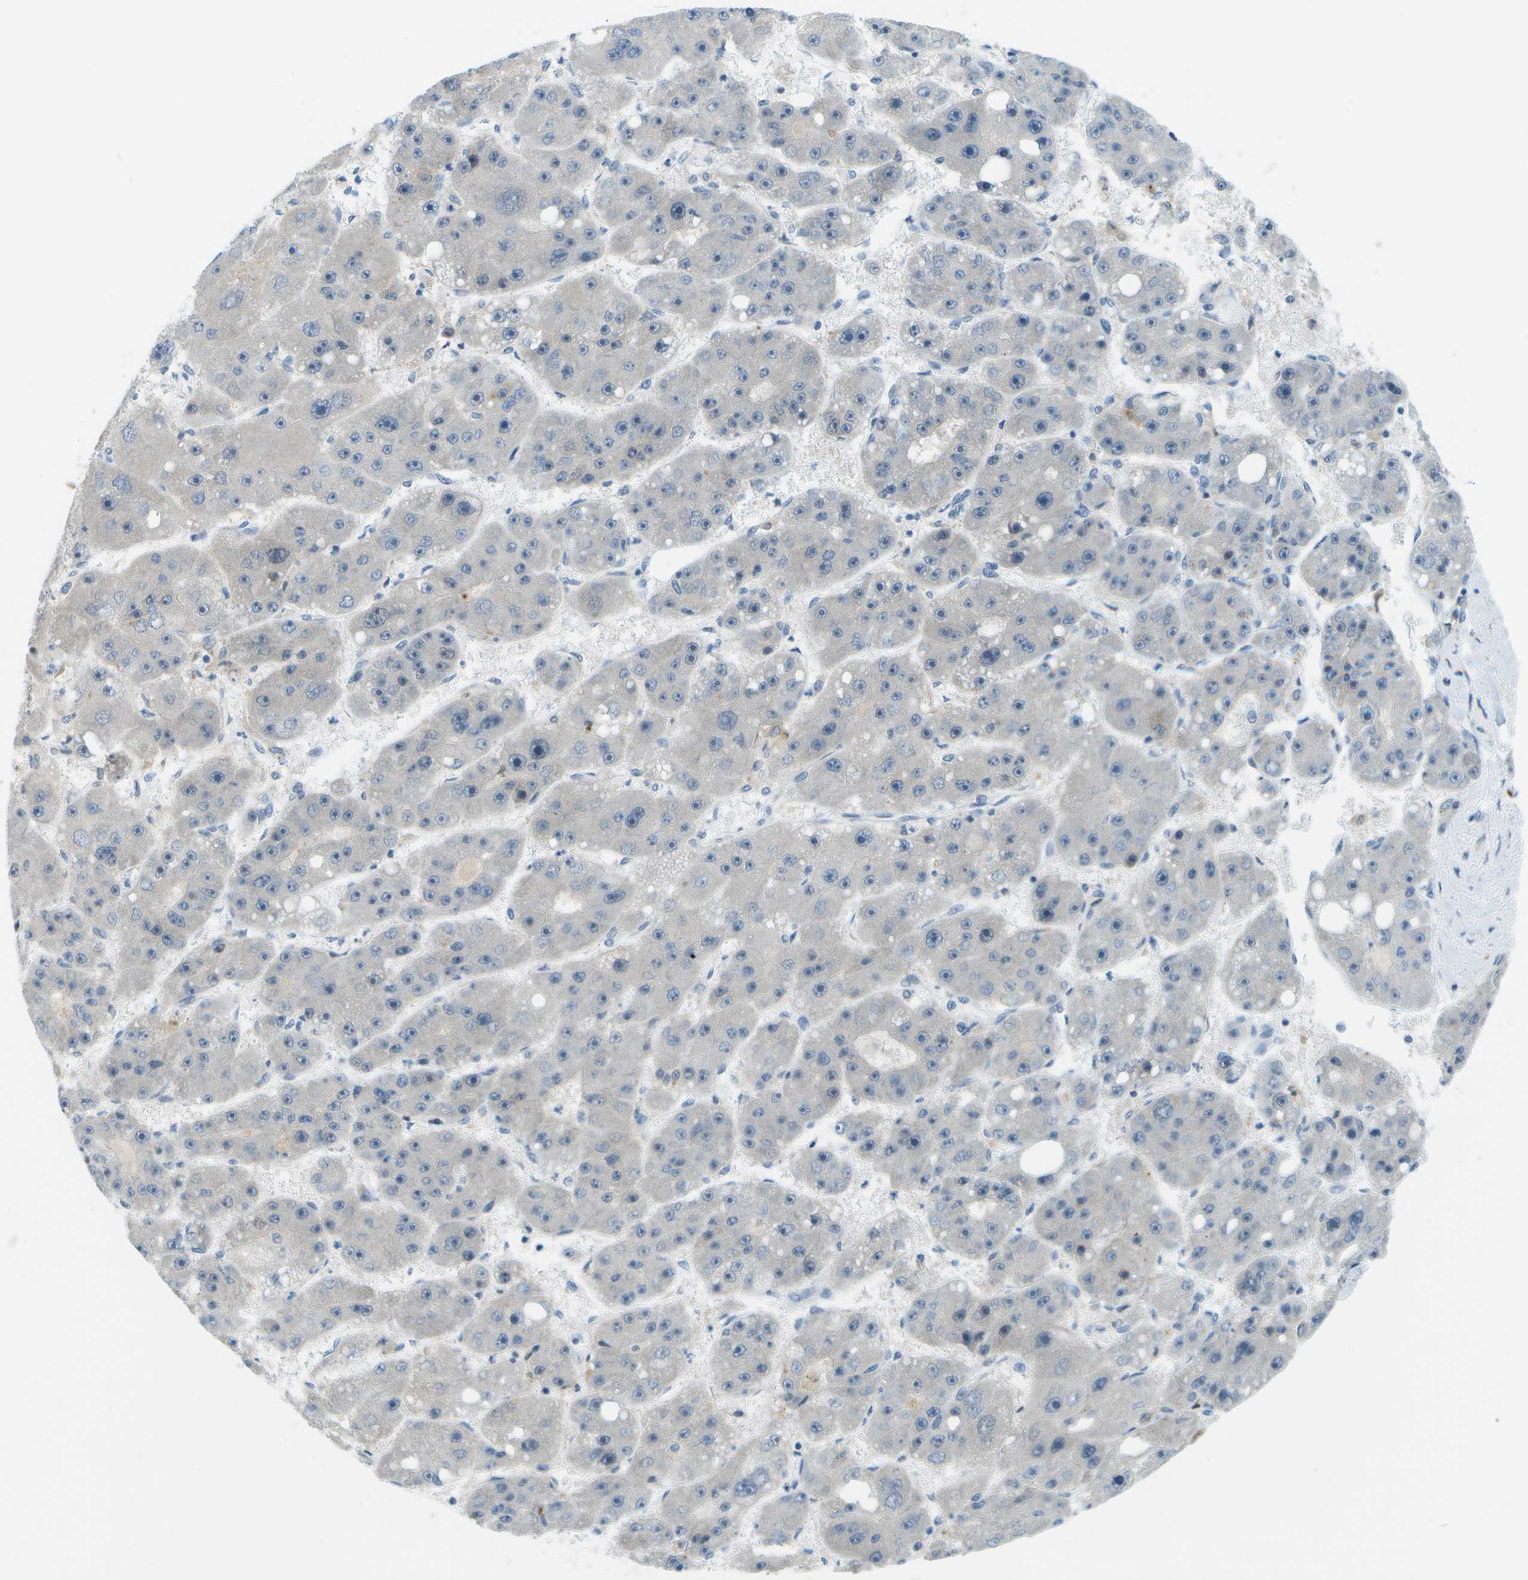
{"staining": {"intensity": "negative", "quantity": "none", "location": "none"}, "tissue": "liver cancer", "cell_type": "Tumor cells", "image_type": "cancer", "snomed": [{"axis": "morphology", "description": "Carcinoma, Hepatocellular, NOS"}, {"axis": "topography", "description": "Liver"}], "caption": "A histopathology image of human liver hepatocellular carcinoma is negative for staining in tumor cells.", "gene": "CDH23", "patient": {"sex": "female", "age": 61}}